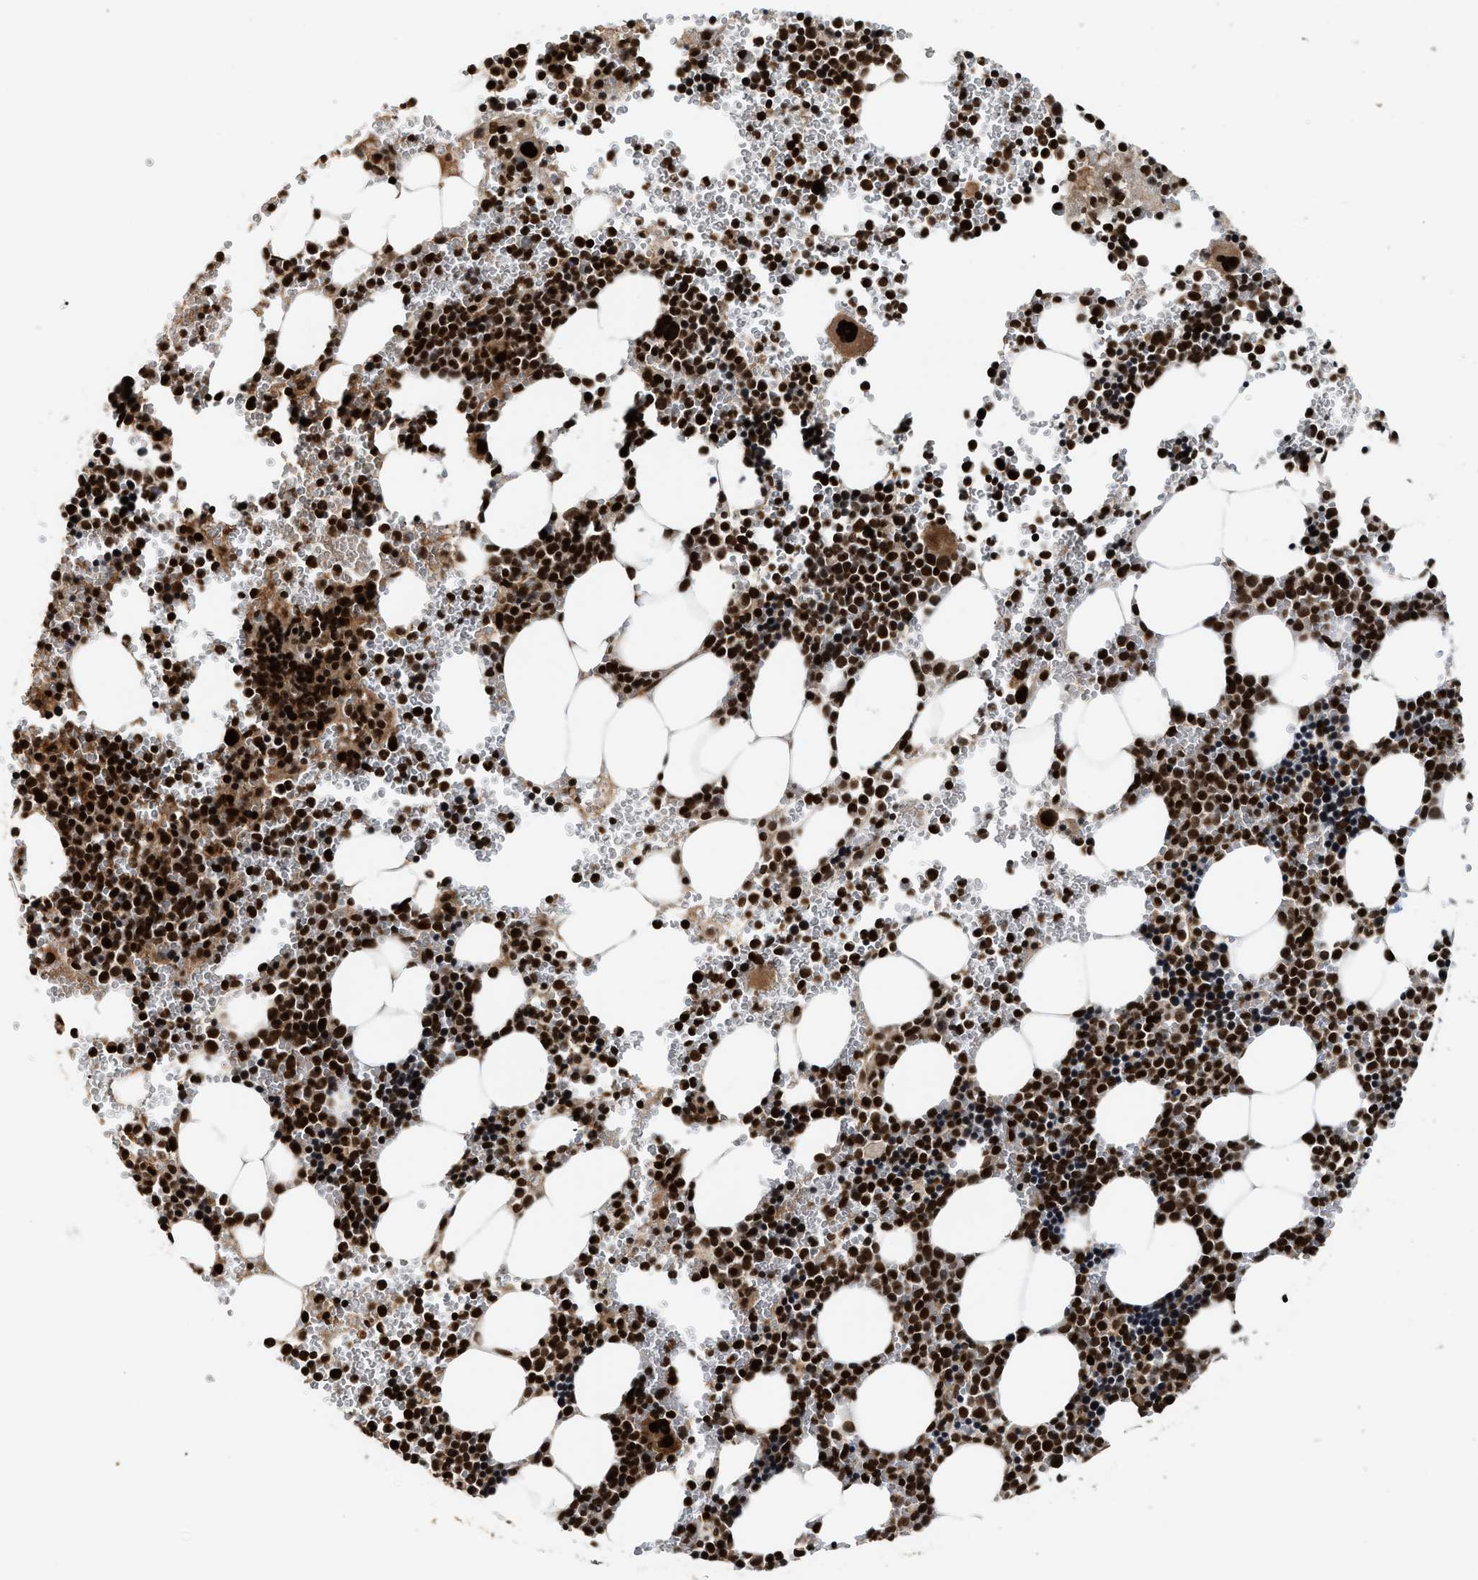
{"staining": {"intensity": "strong", "quantity": ">75%", "location": "nuclear"}, "tissue": "bone marrow", "cell_type": "Hematopoietic cells", "image_type": "normal", "snomed": [{"axis": "morphology", "description": "Normal tissue, NOS"}, {"axis": "morphology", "description": "Inflammation, NOS"}, {"axis": "topography", "description": "Bone marrow"}], "caption": "High-magnification brightfield microscopy of unremarkable bone marrow stained with DAB (3,3'-diaminobenzidine) (brown) and counterstained with hematoxylin (blue). hematopoietic cells exhibit strong nuclear positivity is identified in about>75% of cells.", "gene": "MDM2", "patient": {"sex": "male", "age": 22}}